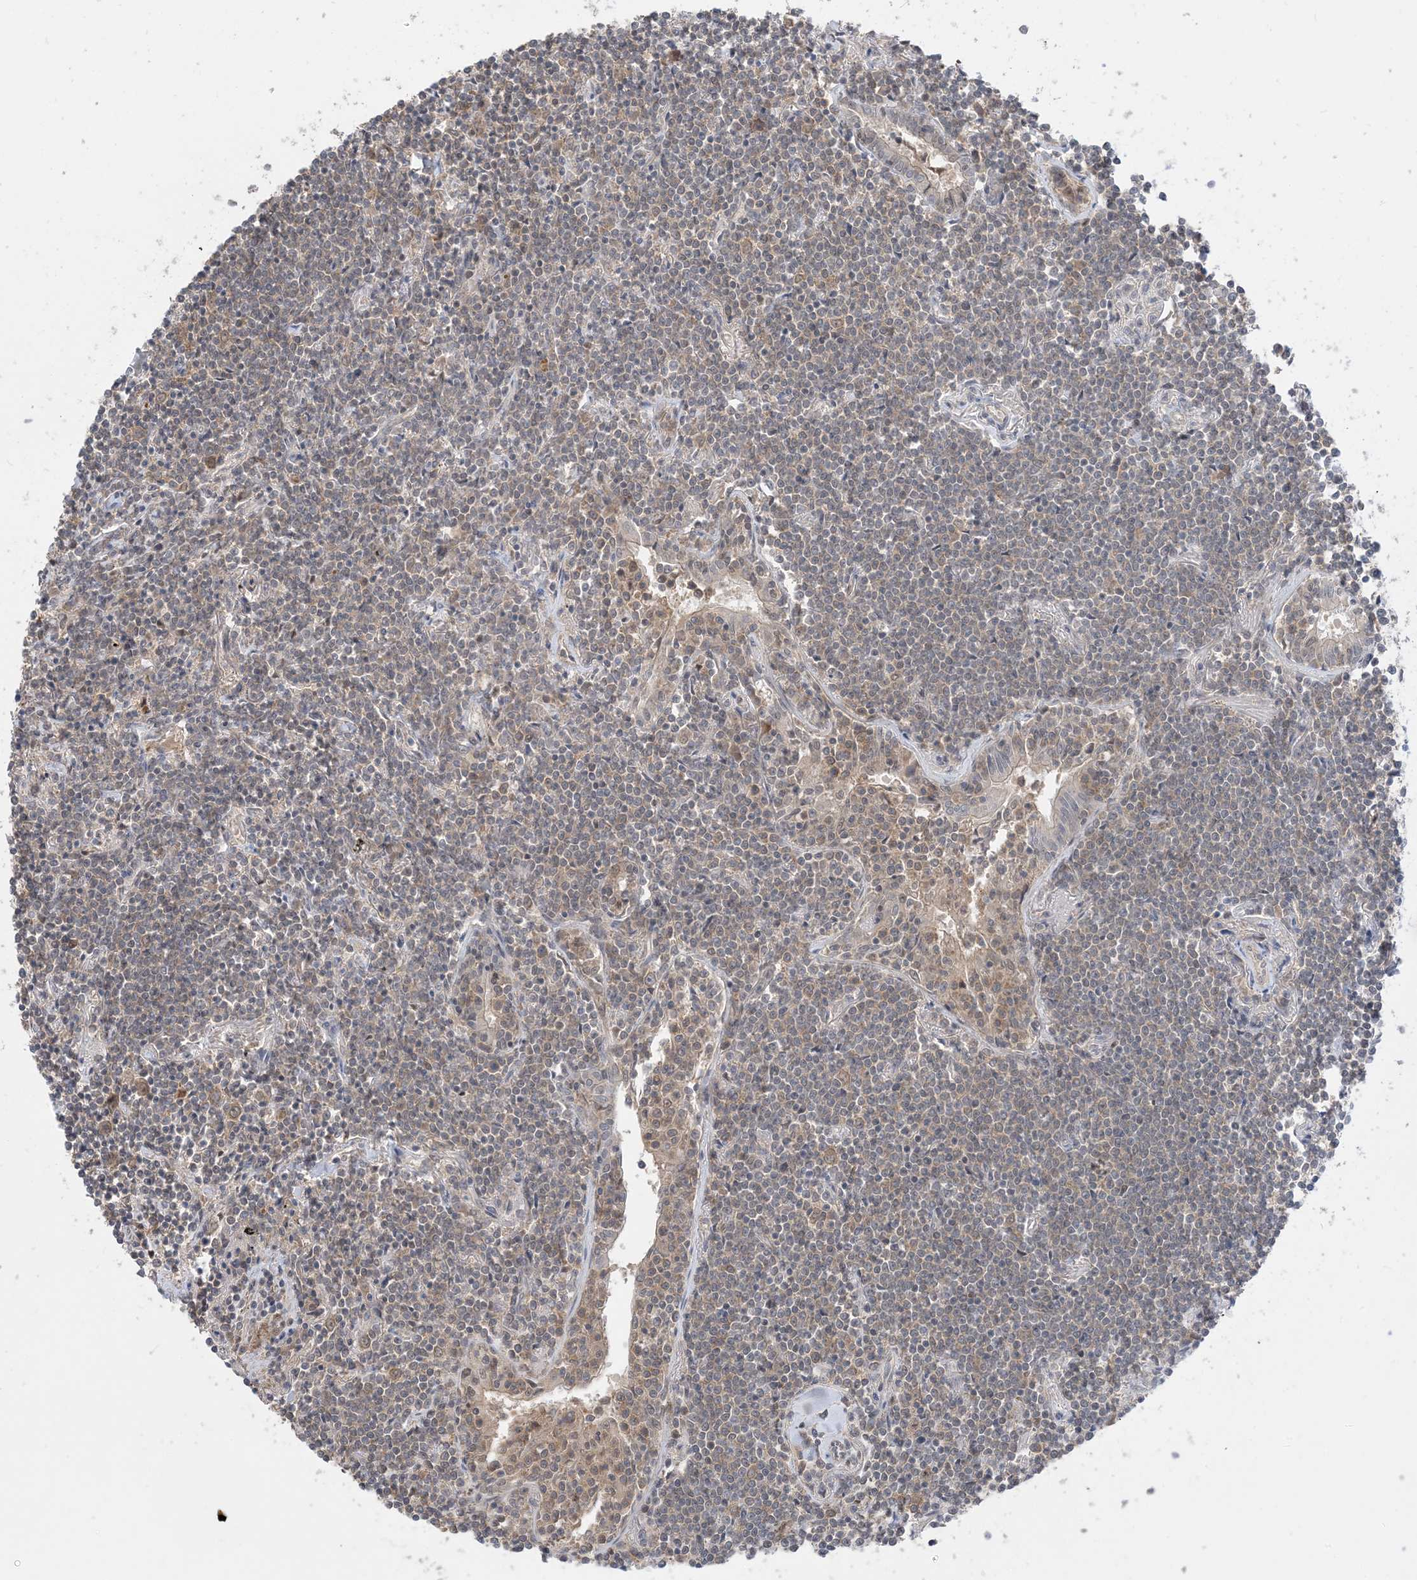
{"staining": {"intensity": "weak", "quantity": "25%-75%", "location": "cytoplasmic/membranous"}, "tissue": "lymphoma", "cell_type": "Tumor cells", "image_type": "cancer", "snomed": [{"axis": "morphology", "description": "Malignant lymphoma, non-Hodgkin's type, Low grade"}, {"axis": "topography", "description": "Lung"}], "caption": "IHC image of neoplastic tissue: low-grade malignant lymphoma, non-Hodgkin's type stained using IHC displays low levels of weak protein expression localized specifically in the cytoplasmic/membranous of tumor cells, appearing as a cytoplasmic/membranous brown color.", "gene": "WDR26", "patient": {"sex": "female", "age": 71}}